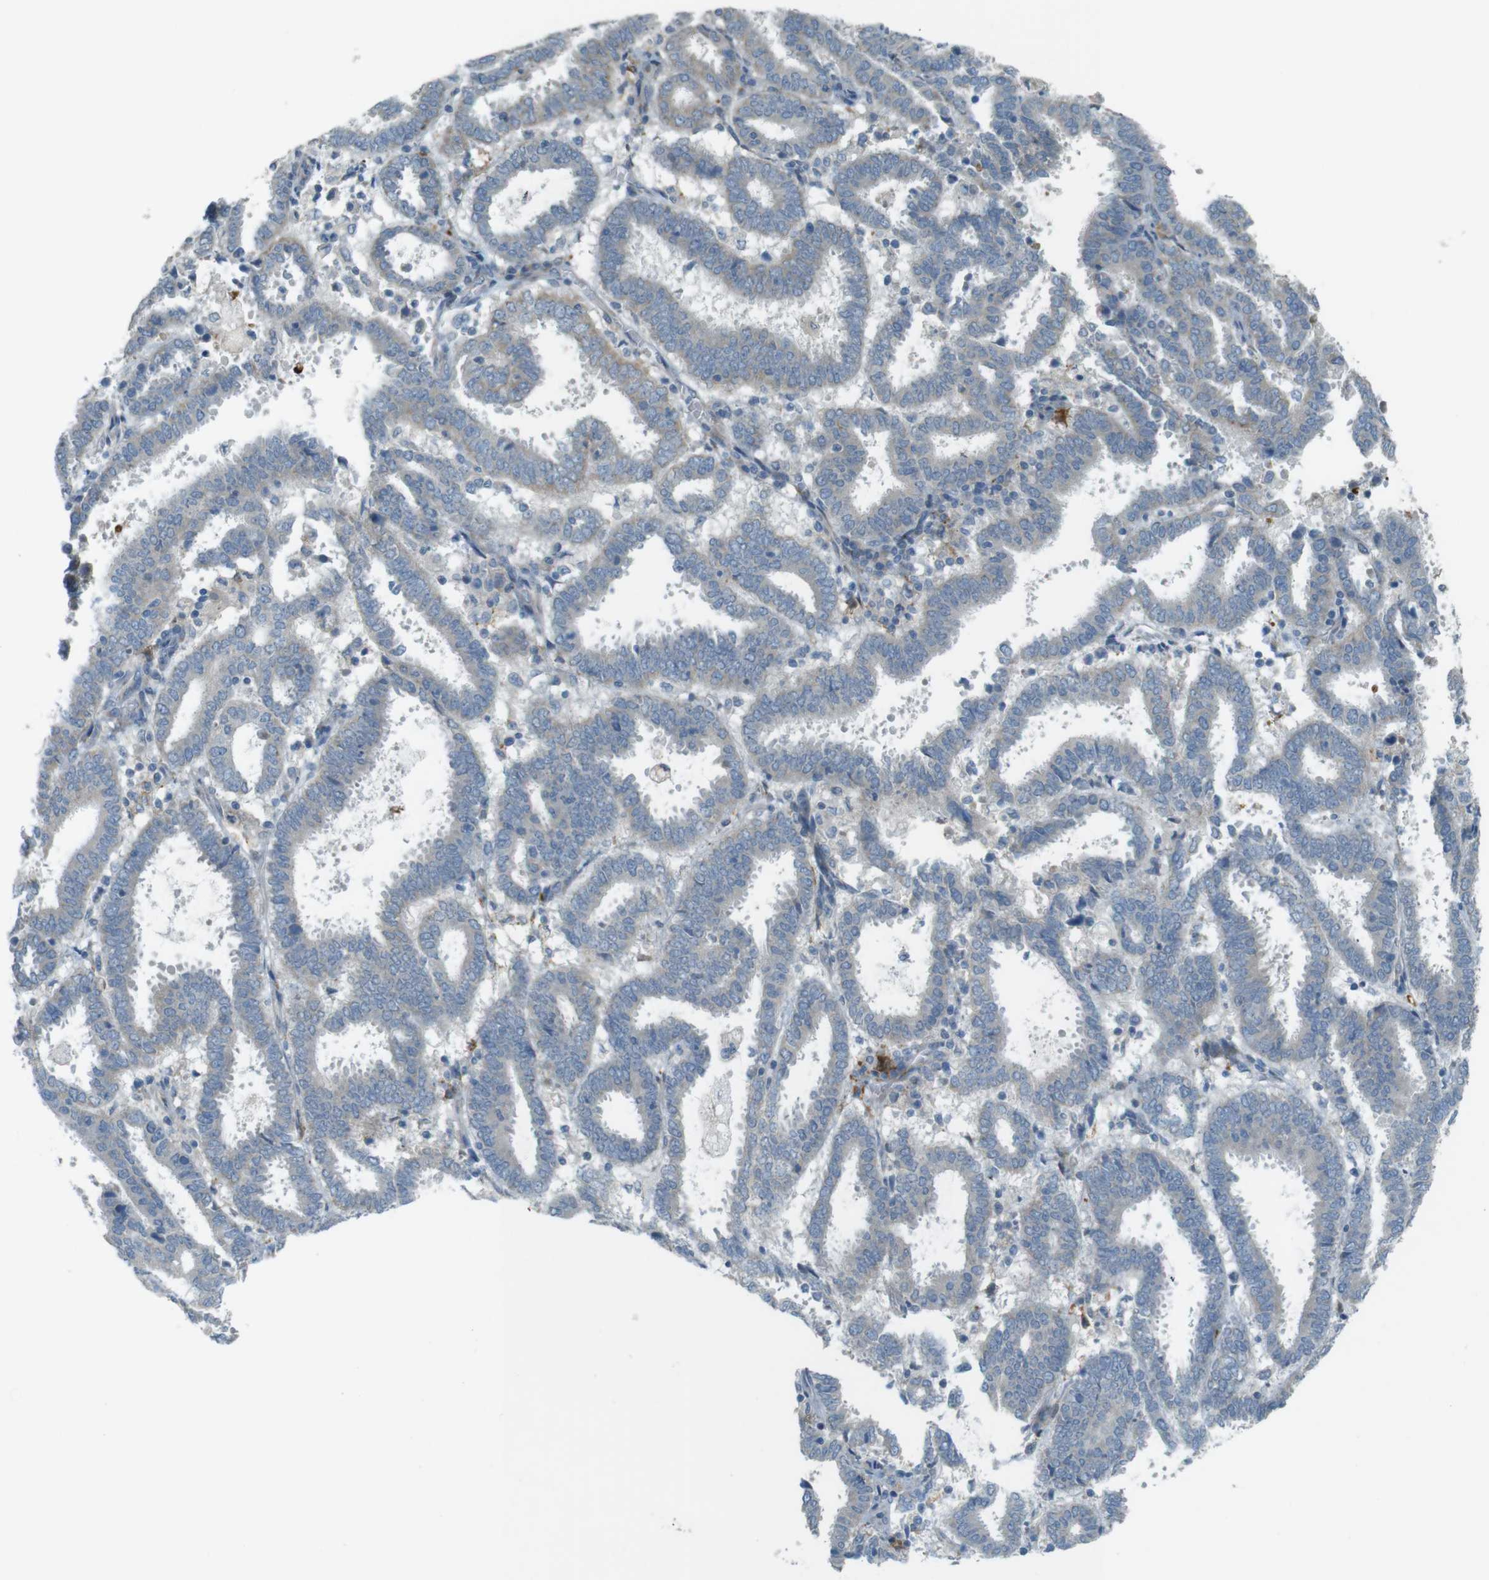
{"staining": {"intensity": "weak", "quantity": "<25%", "location": "cytoplasmic/membranous"}, "tissue": "endometrial cancer", "cell_type": "Tumor cells", "image_type": "cancer", "snomed": [{"axis": "morphology", "description": "Adenocarcinoma, NOS"}, {"axis": "topography", "description": "Uterus"}], "caption": "The photomicrograph exhibits no significant expression in tumor cells of endometrial adenocarcinoma.", "gene": "TMEM41B", "patient": {"sex": "female", "age": 83}}